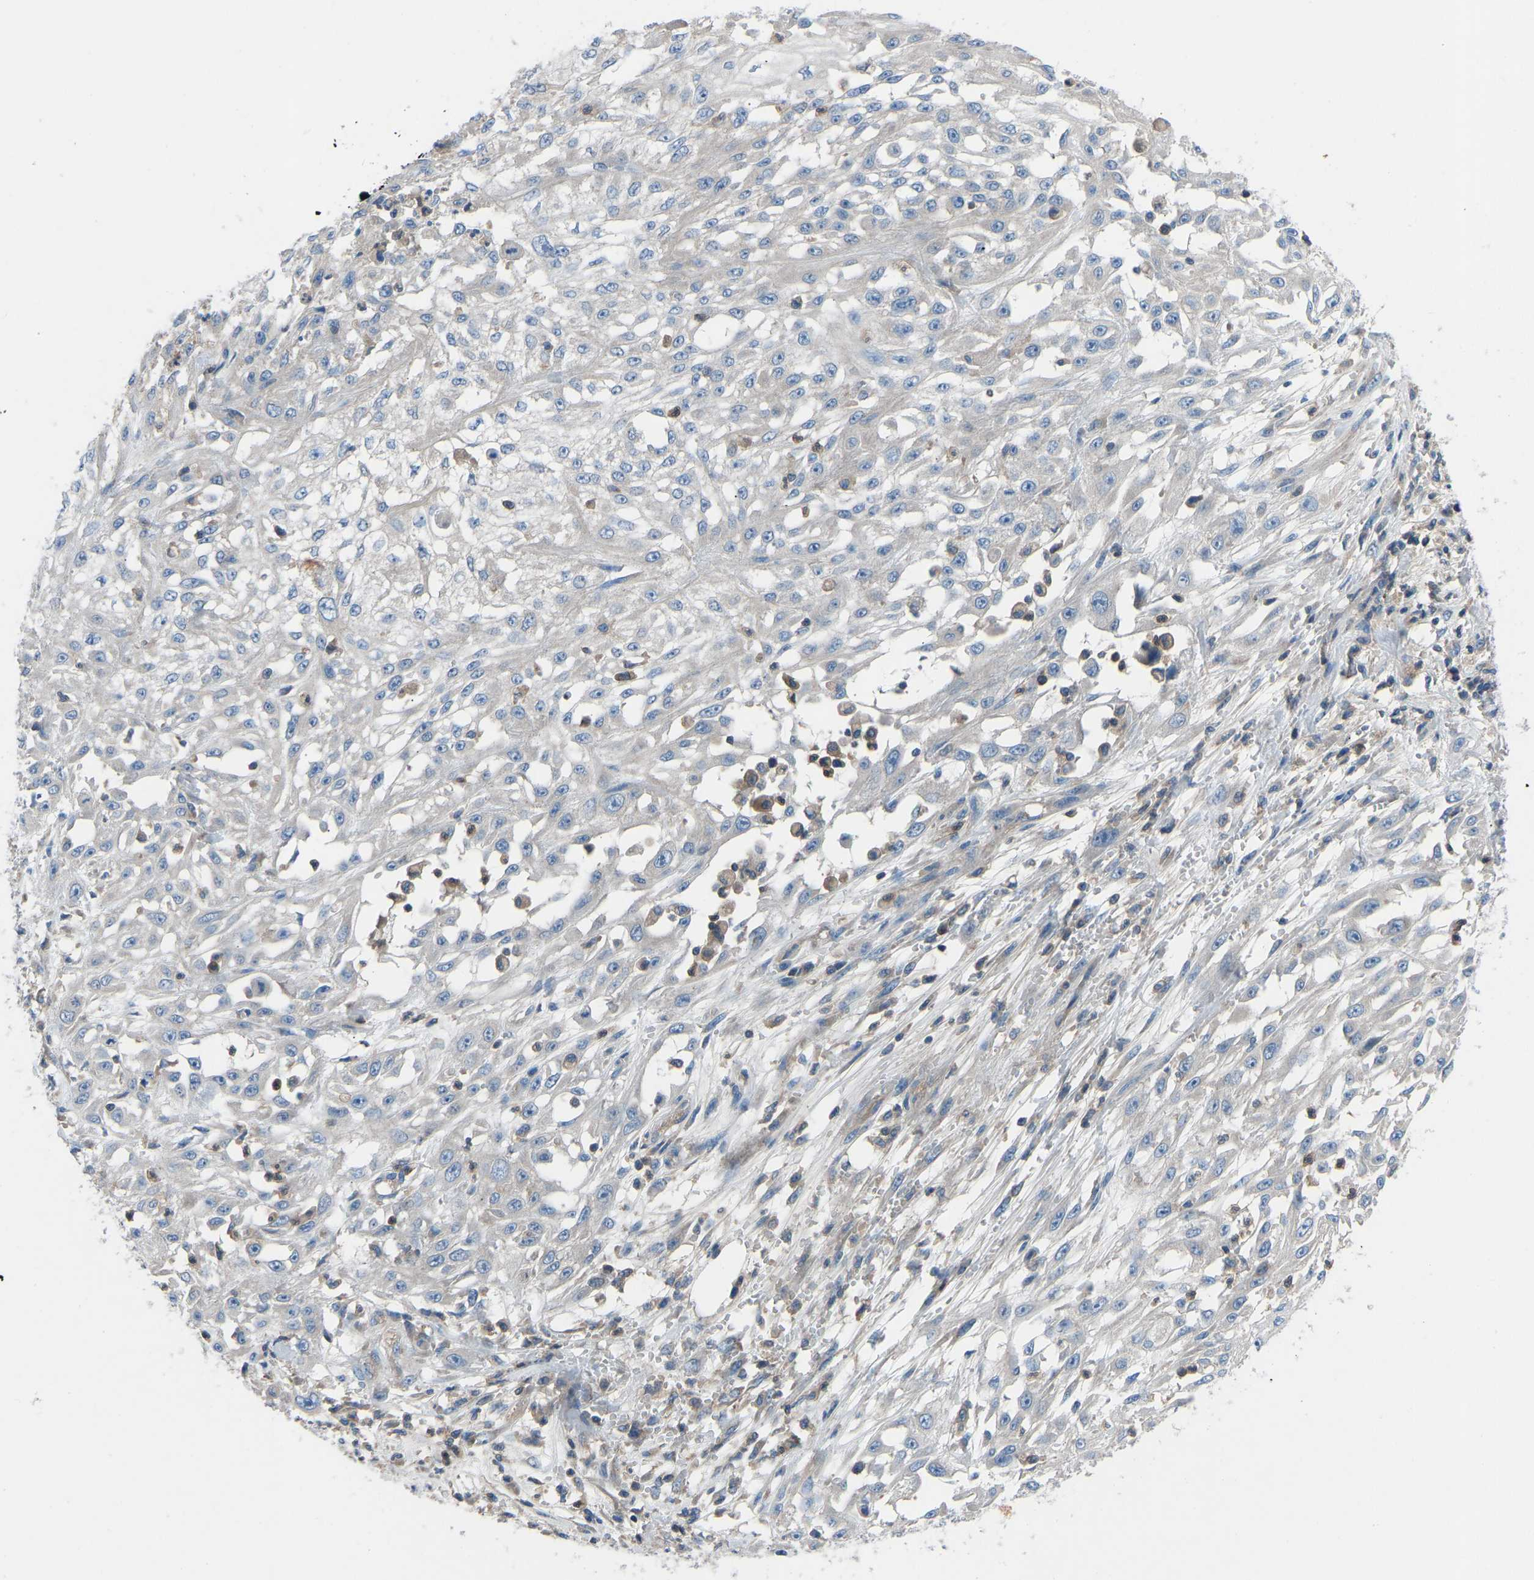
{"staining": {"intensity": "negative", "quantity": "none", "location": "none"}, "tissue": "skin cancer", "cell_type": "Tumor cells", "image_type": "cancer", "snomed": [{"axis": "morphology", "description": "Squamous cell carcinoma, NOS"}, {"axis": "morphology", "description": "Squamous cell carcinoma, metastatic, NOS"}, {"axis": "topography", "description": "Skin"}, {"axis": "topography", "description": "Lymph node"}], "caption": "The histopathology image reveals no significant expression in tumor cells of skin cancer. The staining is performed using DAB brown chromogen with nuclei counter-stained in using hematoxylin.", "gene": "GRK6", "patient": {"sex": "male", "age": 75}}